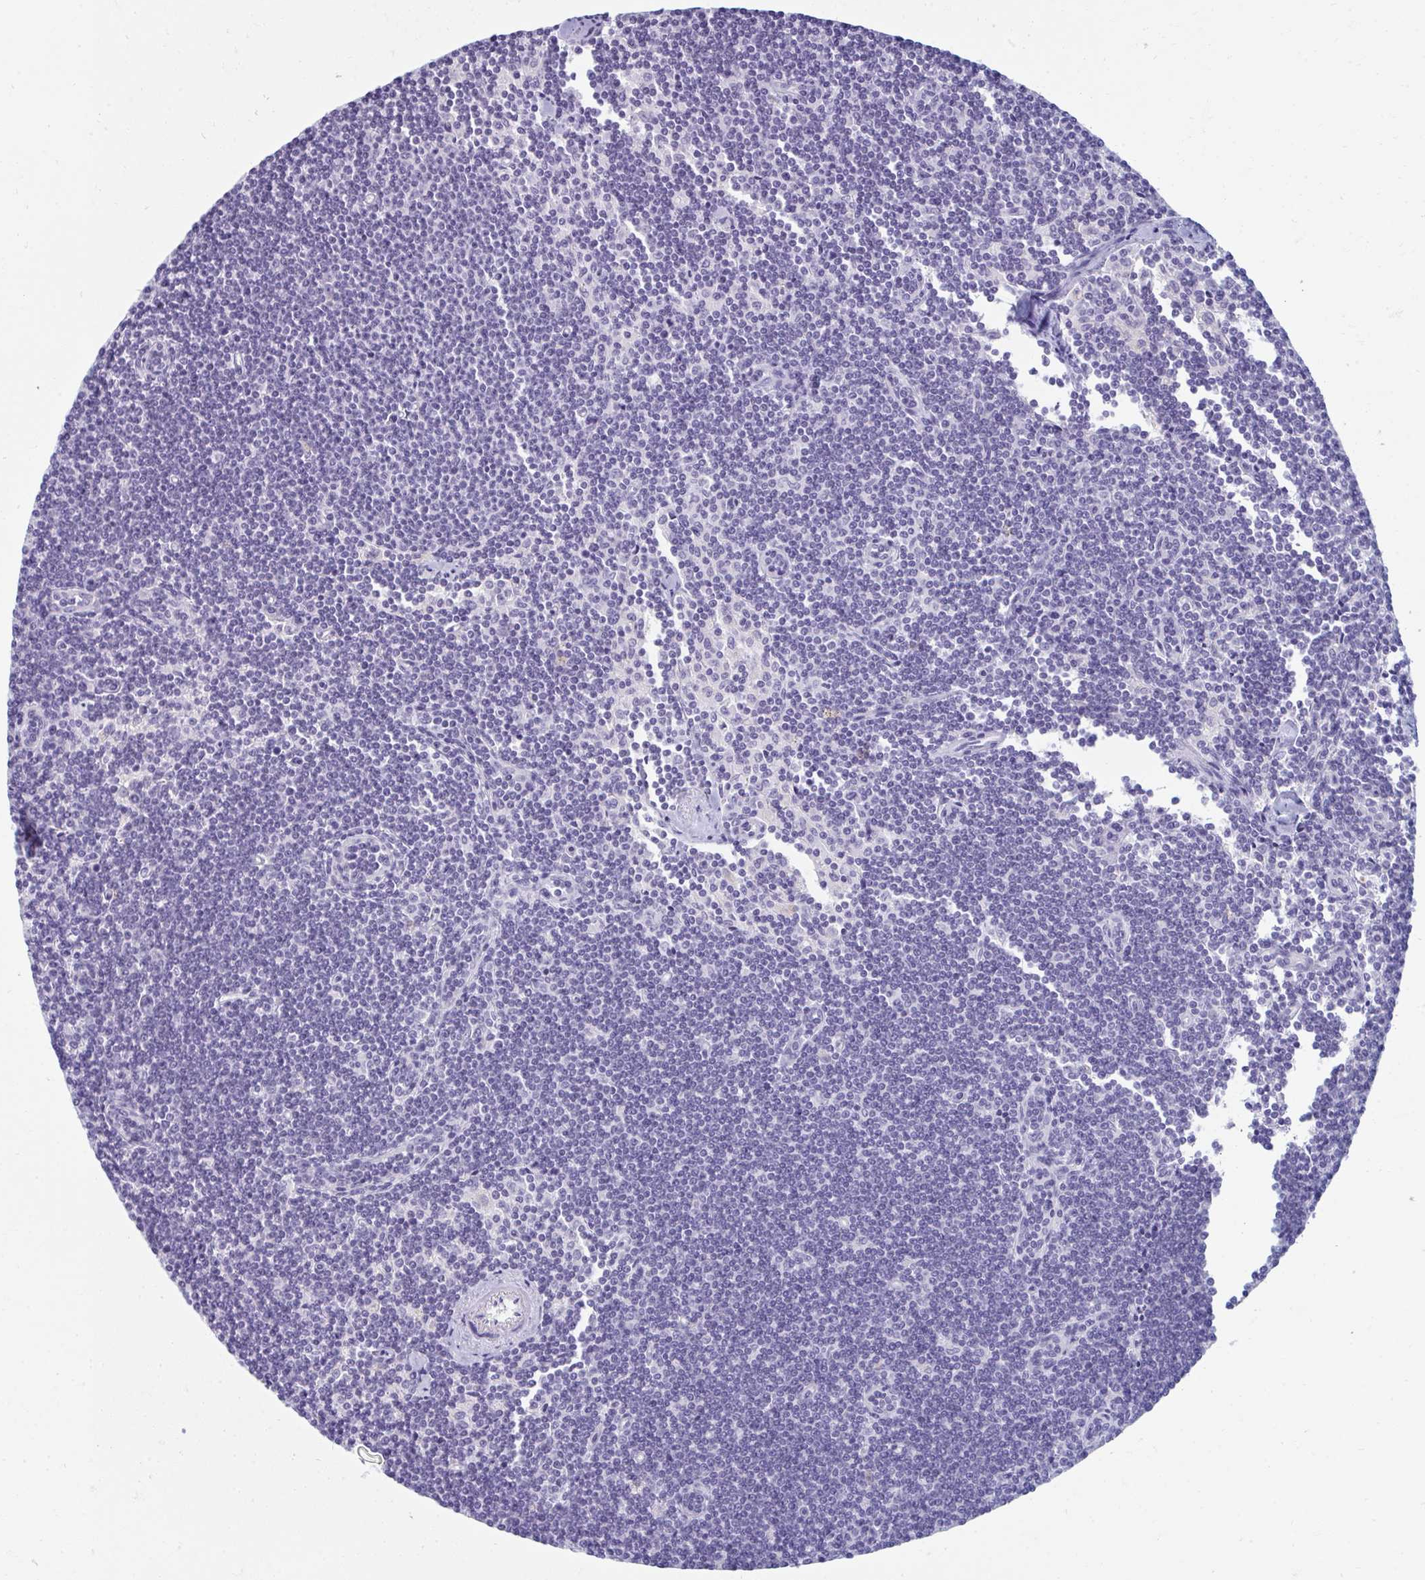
{"staining": {"intensity": "negative", "quantity": "none", "location": "none"}, "tissue": "lymphoma", "cell_type": "Tumor cells", "image_type": "cancer", "snomed": [{"axis": "morphology", "description": "Malignant lymphoma, non-Hodgkin's type, Low grade"}, {"axis": "topography", "description": "Lymph node"}], "caption": "Immunohistochemistry photomicrograph of low-grade malignant lymphoma, non-Hodgkin's type stained for a protein (brown), which exhibits no expression in tumor cells.", "gene": "EIF1AD", "patient": {"sex": "female", "age": 73}}